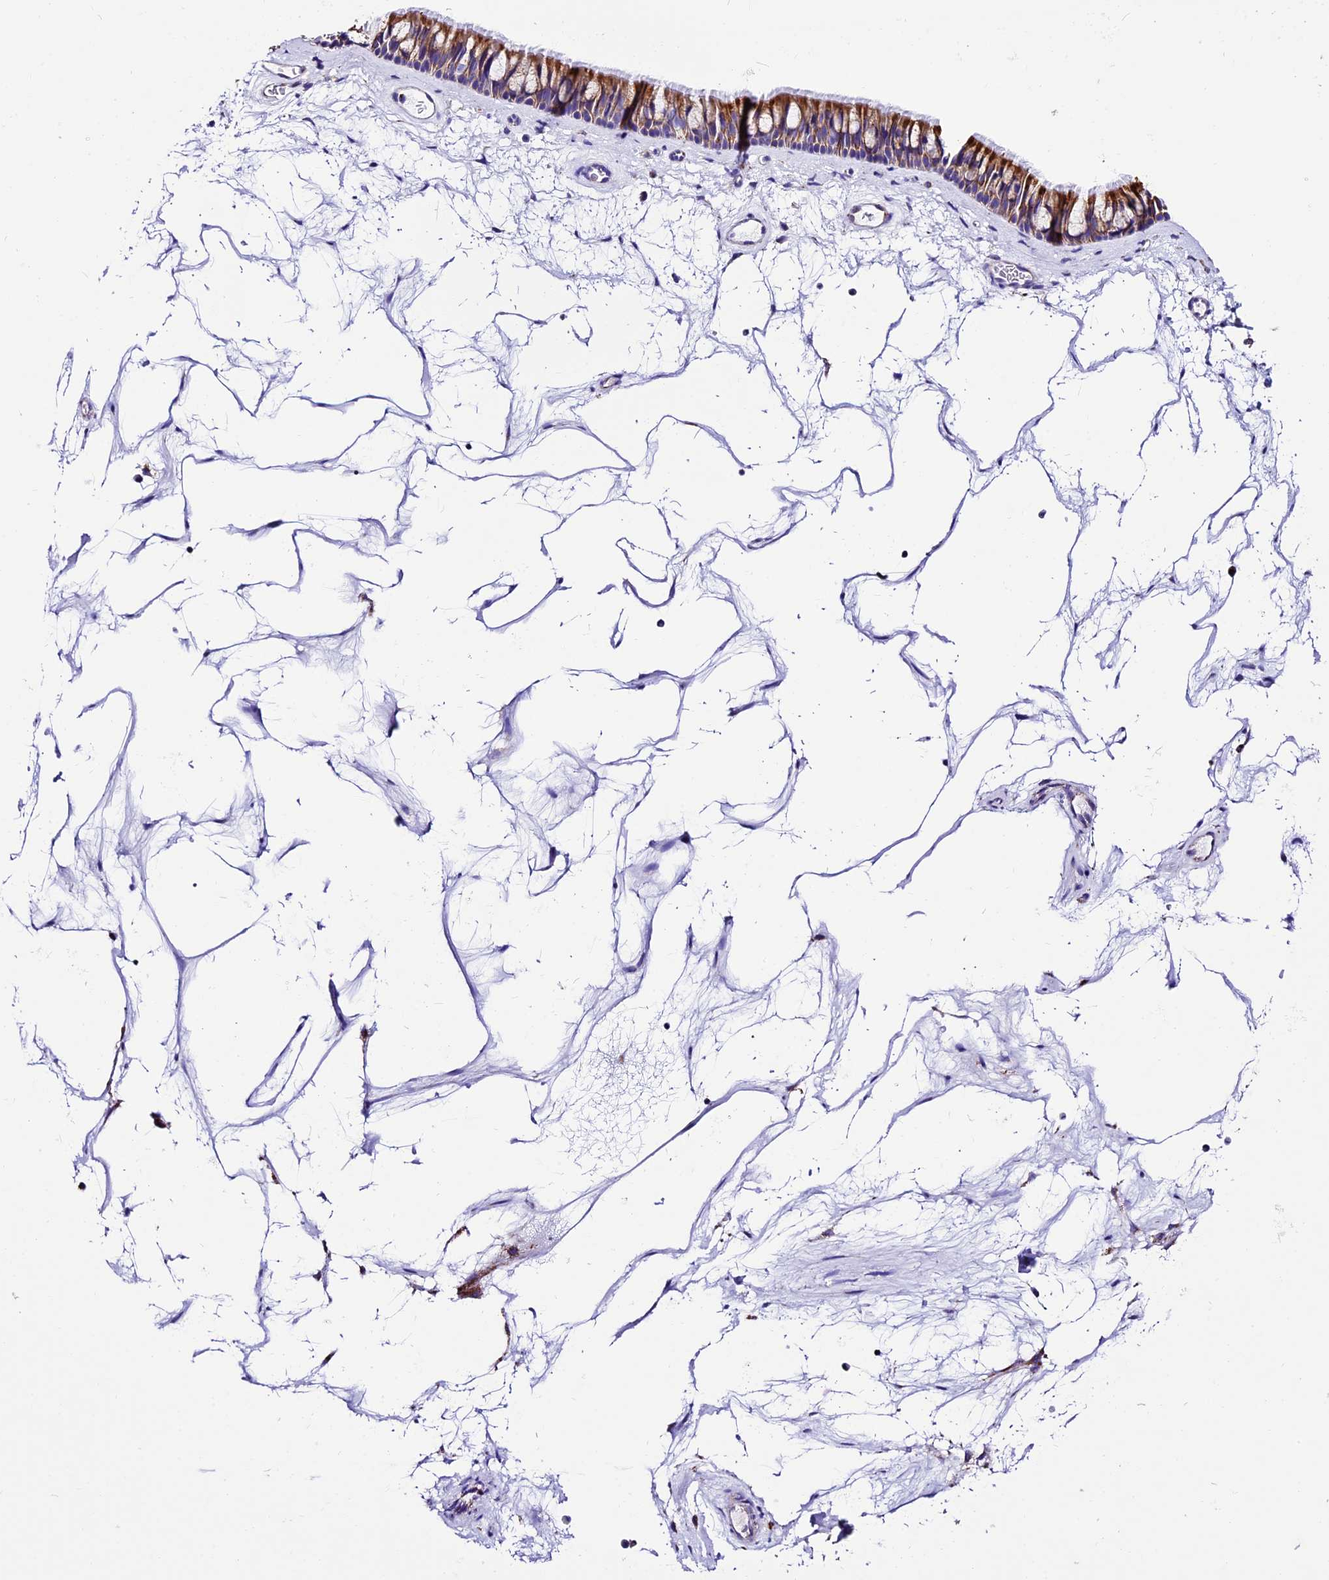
{"staining": {"intensity": "moderate", "quantity": ">75%", "location": "cytoplasmic/membranous"}, "tissue": "nasopharynx", "cell_type": "Respiratory epithelial cells", "image_type": "normal", "snomed": [{"axis": "morphology", "description": "Normal tissue, NOS"}, {"axis": "topography", "description": "Nasopharynx"}], "caption": "High-magnification brightfield microscopy of normal nasopharynx stained with DAB (3,3'-diaminobenzidine) (brown) and counterstained with hematoxylin (blue). respiratory epithelial cells exhibit moderate cytoplasmic/membranous positivity is present in approximately>75% of cells. The staining was performed using DAB to visualize the protein expression in brown, while the nuclei were stained in blue with hematoxylin (Magnification: 20x).", "gene": "DCAF5", "patient": {"sex": "male", "age": 64}}